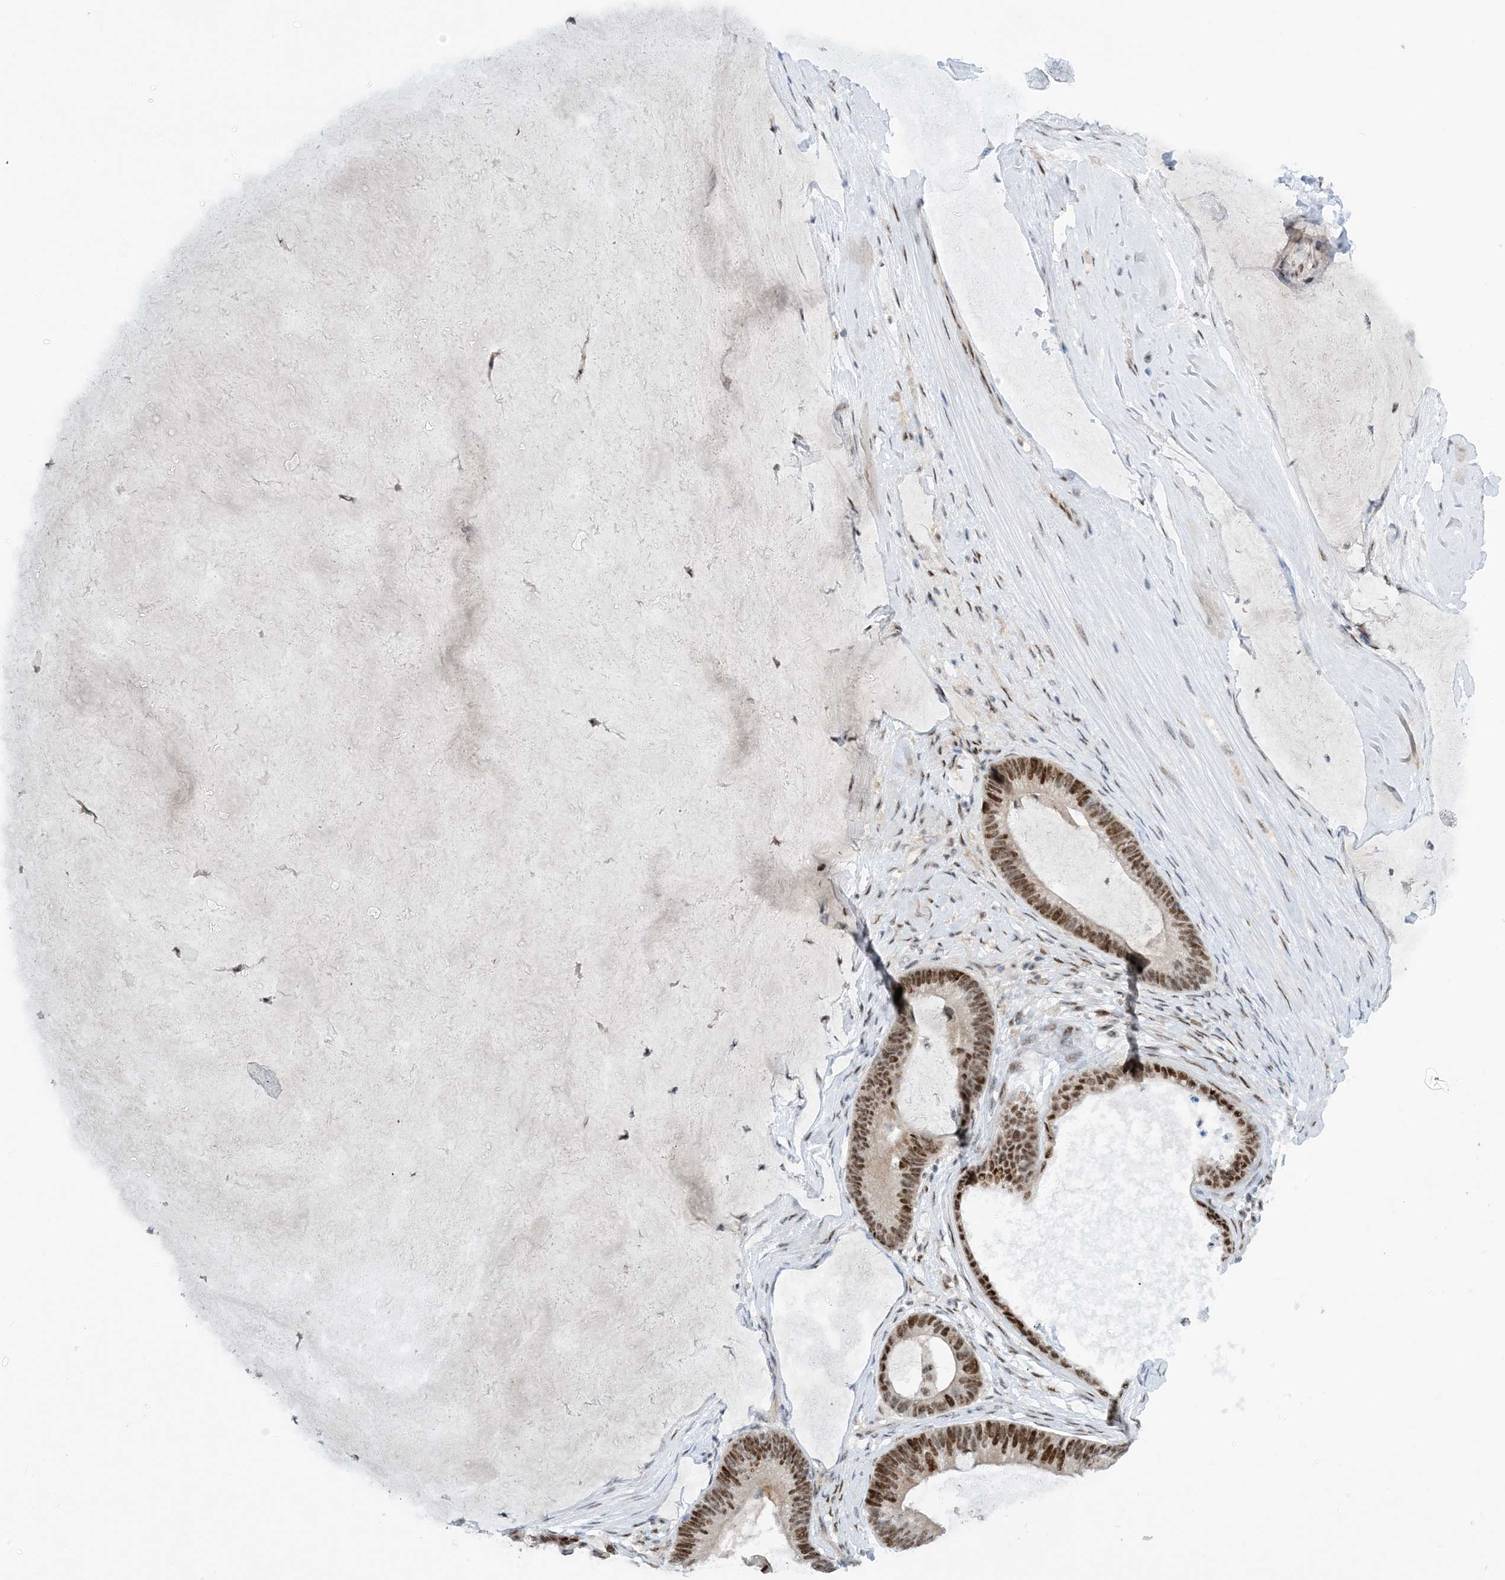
{"staining": {"intensity": "moderate", "quantity": ">75%", "location": "nuclear"}, "tissue": "ovarian cancer", "cell_type": "Tumor cells", "image_type": "cancer", "snomed": [{"axis": "morphology", "description": "Cystadenocarcinoma, mucinous, NOS"}, {"axis": "topography", "description": "Ovary"}], "caption": "Tumor cells exhibit medium levels of moderate nuclear staining in approximately >75% of cells in human ovarian cancer (mucinous cystadenocarcinoma).", "gene": "HEMK1", "patient": {"sex": "female", "age": 61}}